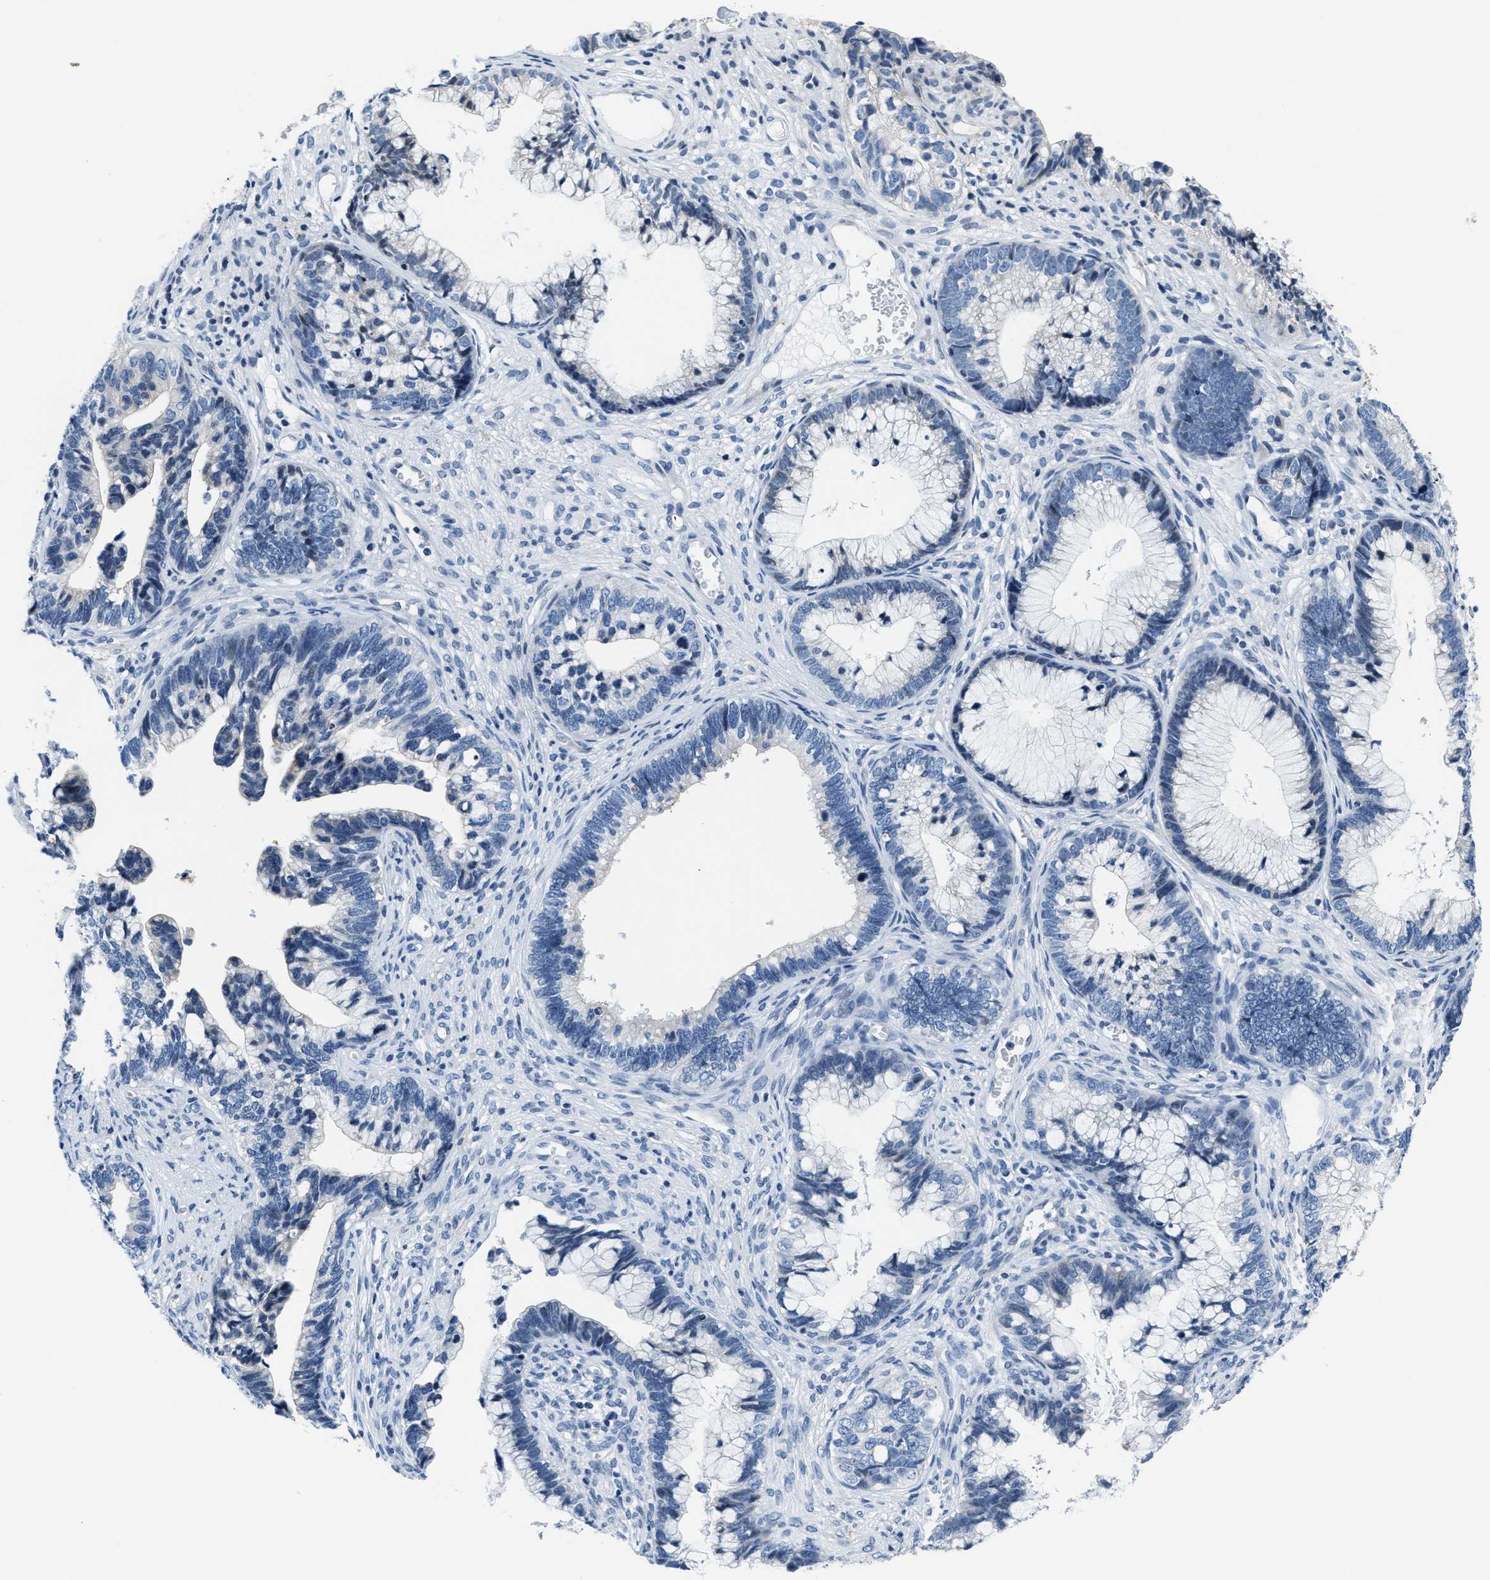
{"staining": {"intensity": "negative", "quantity": "none", "location": "none"}, "tissue": "cervical cancer", "cell_type": "Tumor cells", "image_type": "cancer", "snomed": [{"axis": "morphology", "description": "Adenocarcinoma, NOS"}, {"axis": "topography", "description": "Cervix"}], "caption": "DAB immunohistochemical staining of human adenocarcinoma (cervical) displays no significant staining in tumor cells.", "gene": "ASZ1", "patient": {"sex": "female", "age": 44}}